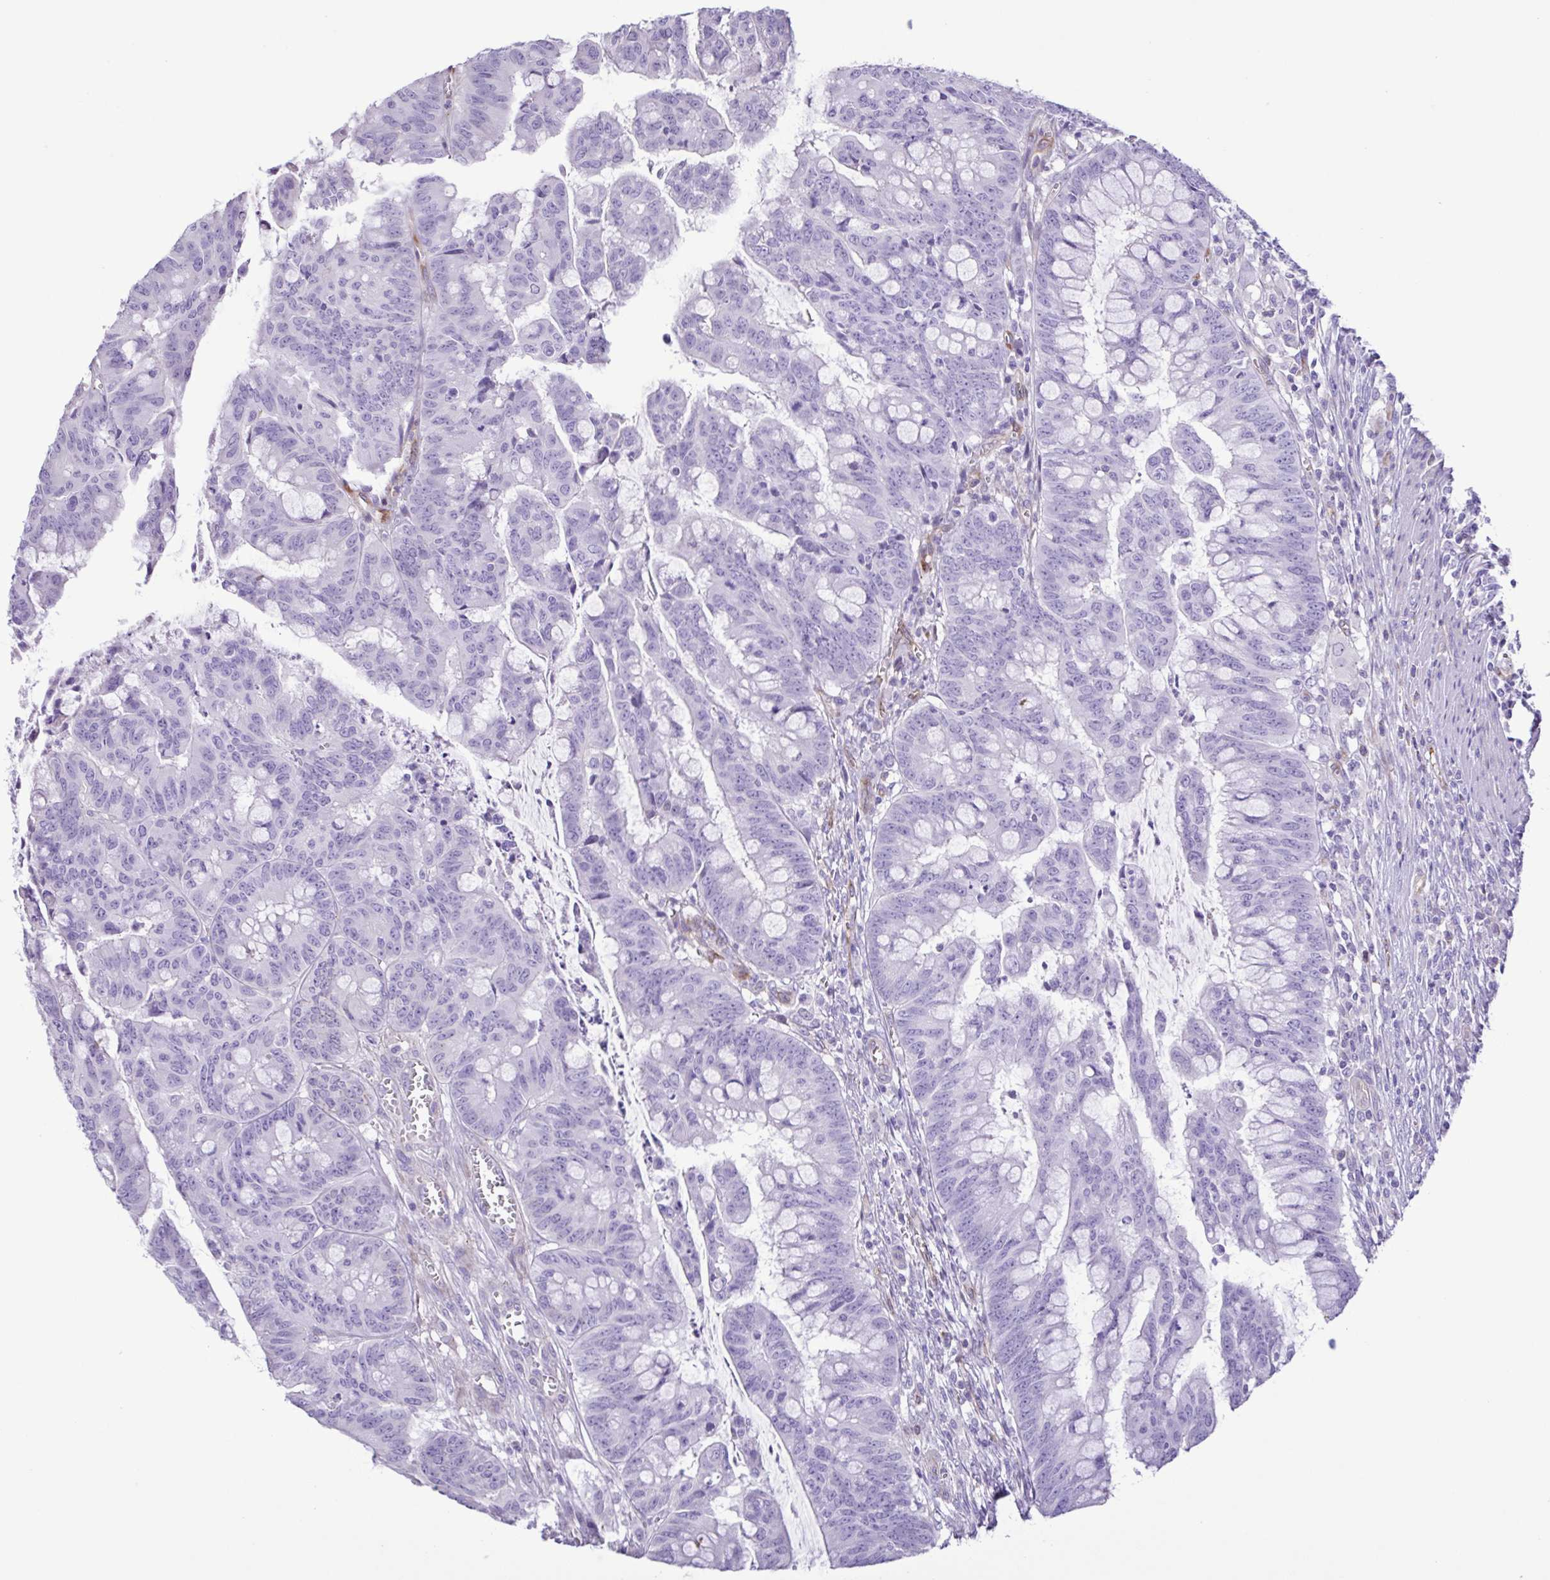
{"staining": {"intensity": "negative", "quantity": "none", "location": "none"}, "tissue": "colorectal cancer", "cell_type": "Tumor cells", "image_type": "cancer", "snomed": [{"axis": "morphology", "description": "Adenocarcinoma, NOS"}, {"axis": "topography", "description": "Colon"}], "caption": "A high-resolution micrograph shows IHC staining of colorectal cancer, which exhibits no significant expression in tumor cells. (Brightfield microscopy of DAB (3,3'-diaminobenzidine) IHC at high magnification).", "gene": "FLT1", "patient": {"sex": "male", "age": 62}}